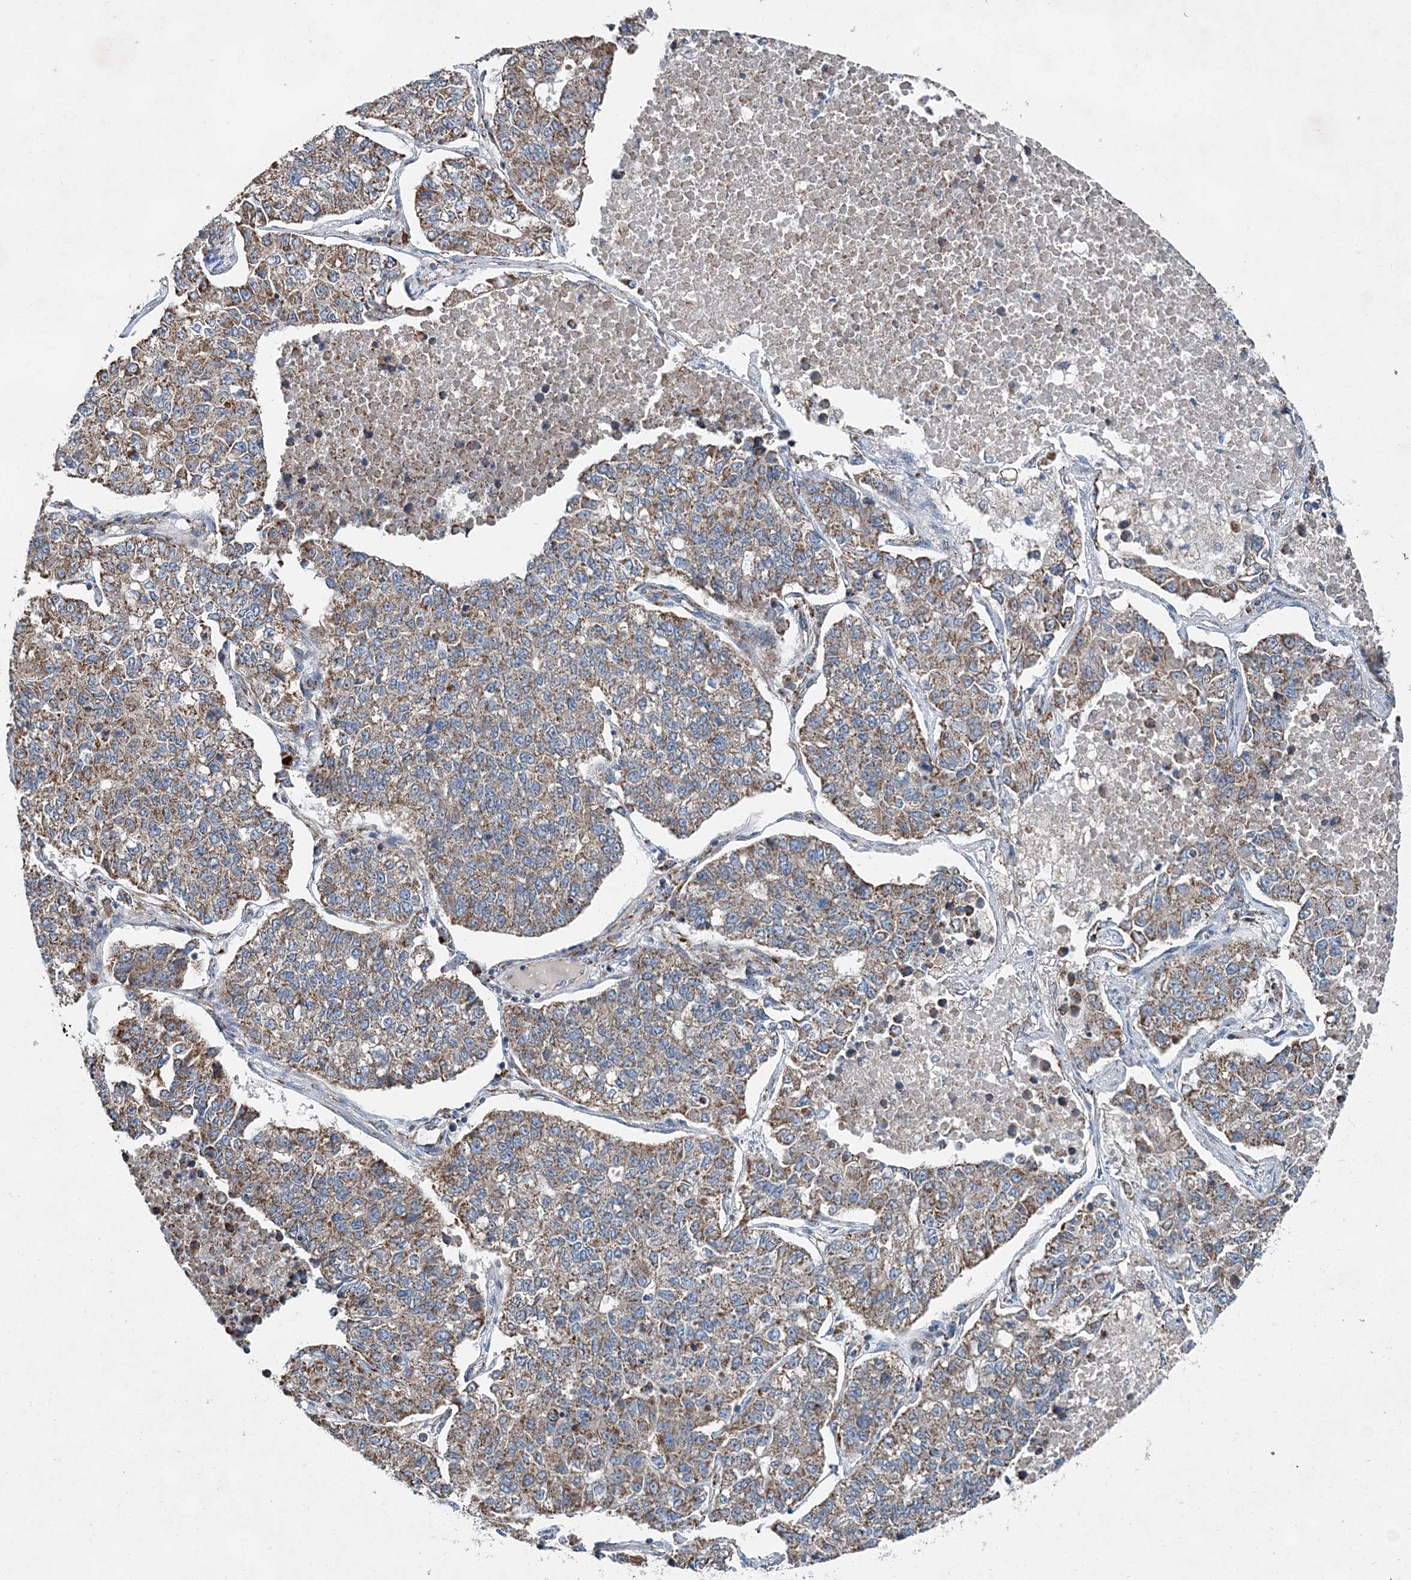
{"staining": {"intensity": "weak", "quantity": ">75%", "location": "cytoplasmic/membranous"}, "tissue": "lung cancer", "cell_type": "Tumor cells", "image_type": "cancer", "snomed": [{"axis": "morphology", "description": "Adenocarcinoma, NOS"}, {"axis": "topography", "description": "Lung"}], "caption": "An IHC photomicrograph of neoplastic tissue is shown. Protein staining in brown highlights weak cytoplasmic/membranous positivity in adenocarcinoma (lung) within tumor cells. The staining was performed using DAB (3,3'-diaminobenzidine), with brown indicating positive protein expression. Nuclei are stained blue with hematoxylin.", "gene": "SPAG16", "patient": {"sex": "male", "age": 49}}